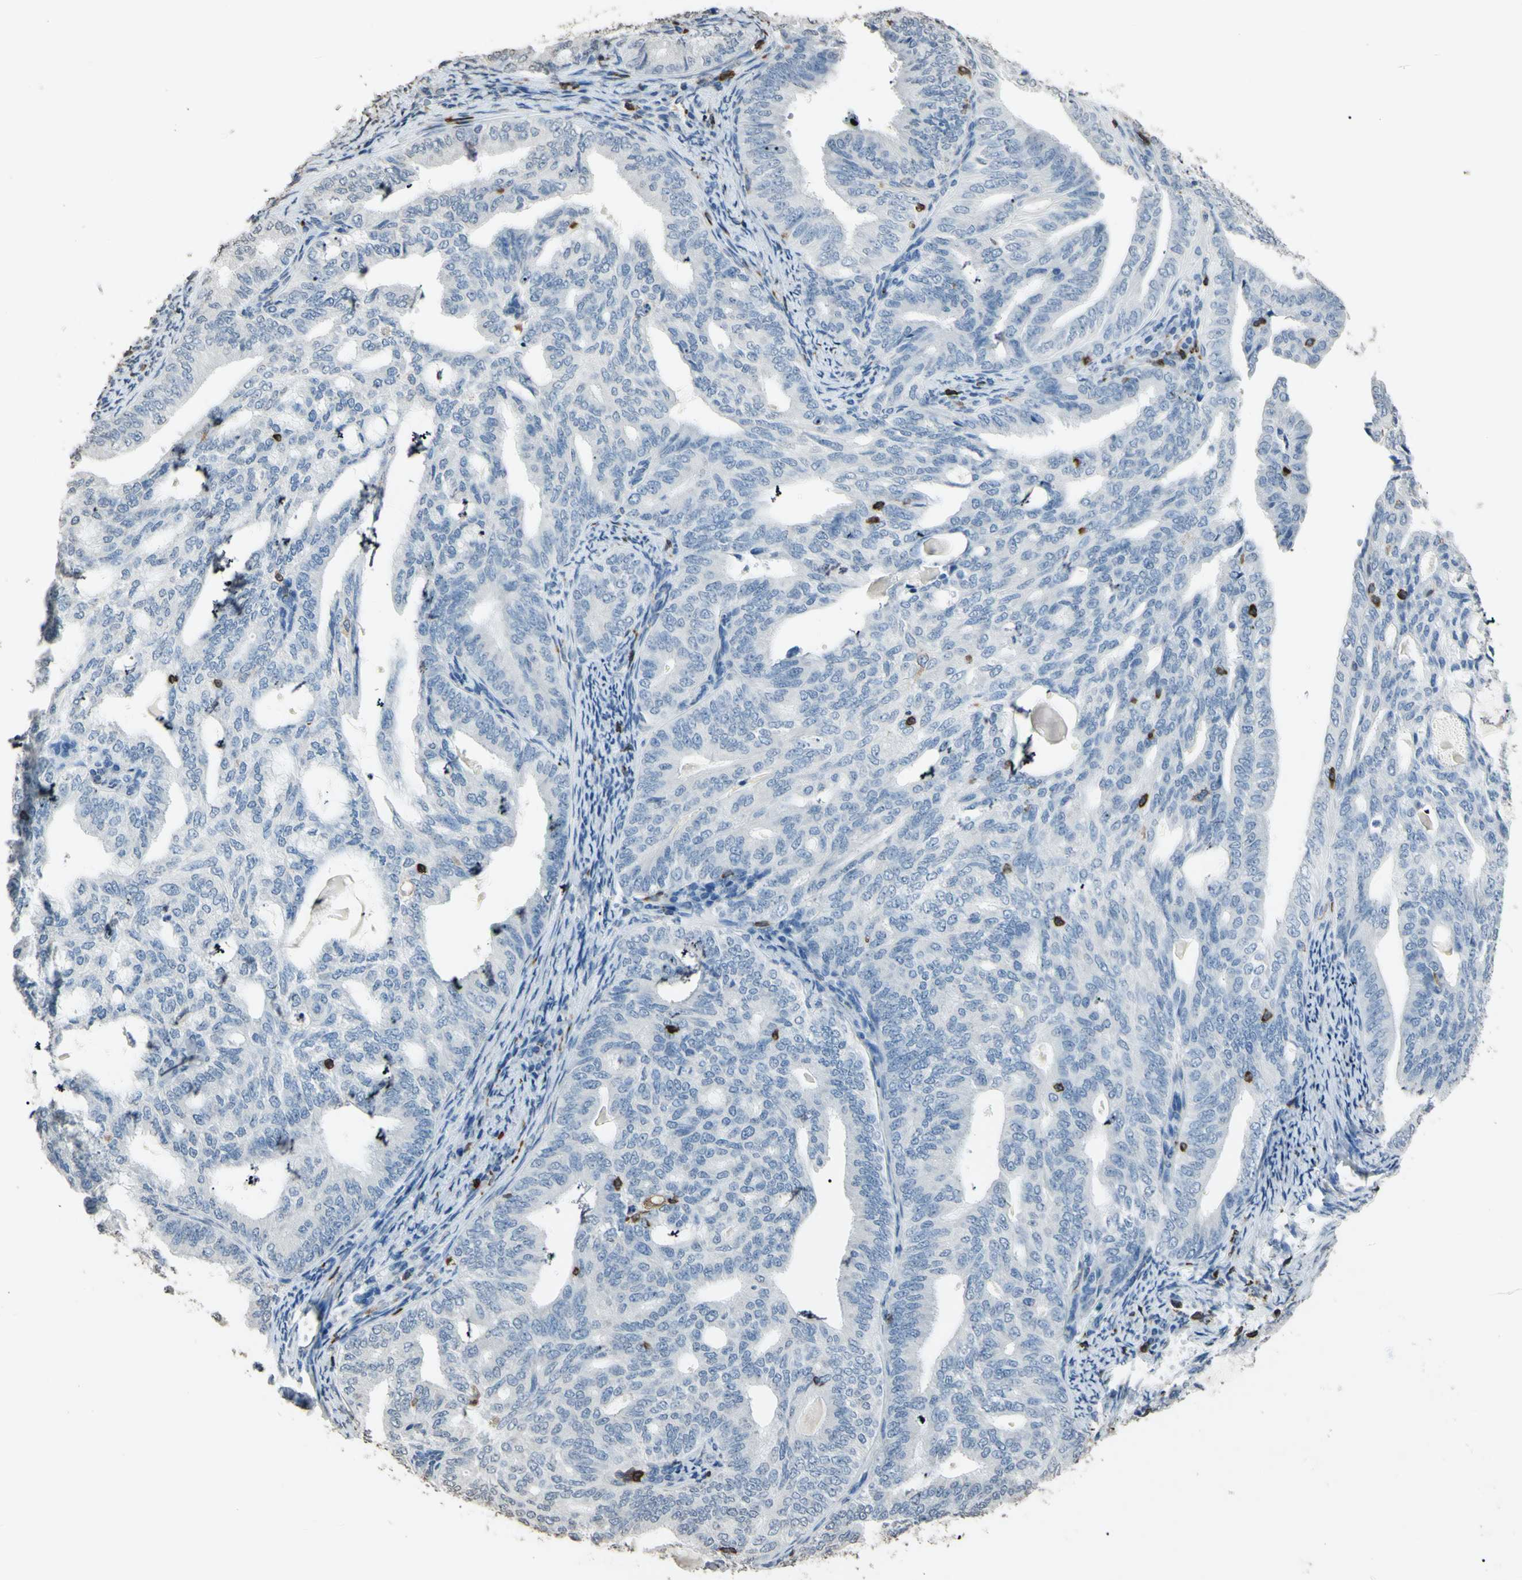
{"staining": {"intensity": "negative", "quantity": "none", "location": "none"}, "tissue": "endometrial cancer", "cell_type": "Tumor cells", "image_type": "cancer", "snomed": [{"axis": "morphology", "description": "Adenocarcinoma, NOS"}, {"axis": "topography", "description": "Endometrium"}], "caption": "DAB immunohistochemical staining of human adenocarcinoma (endometrial) displays no significant staining in tumor cells.", "gene": "PSTPIP1", "patient": {"sex": "female", "age": 58}}